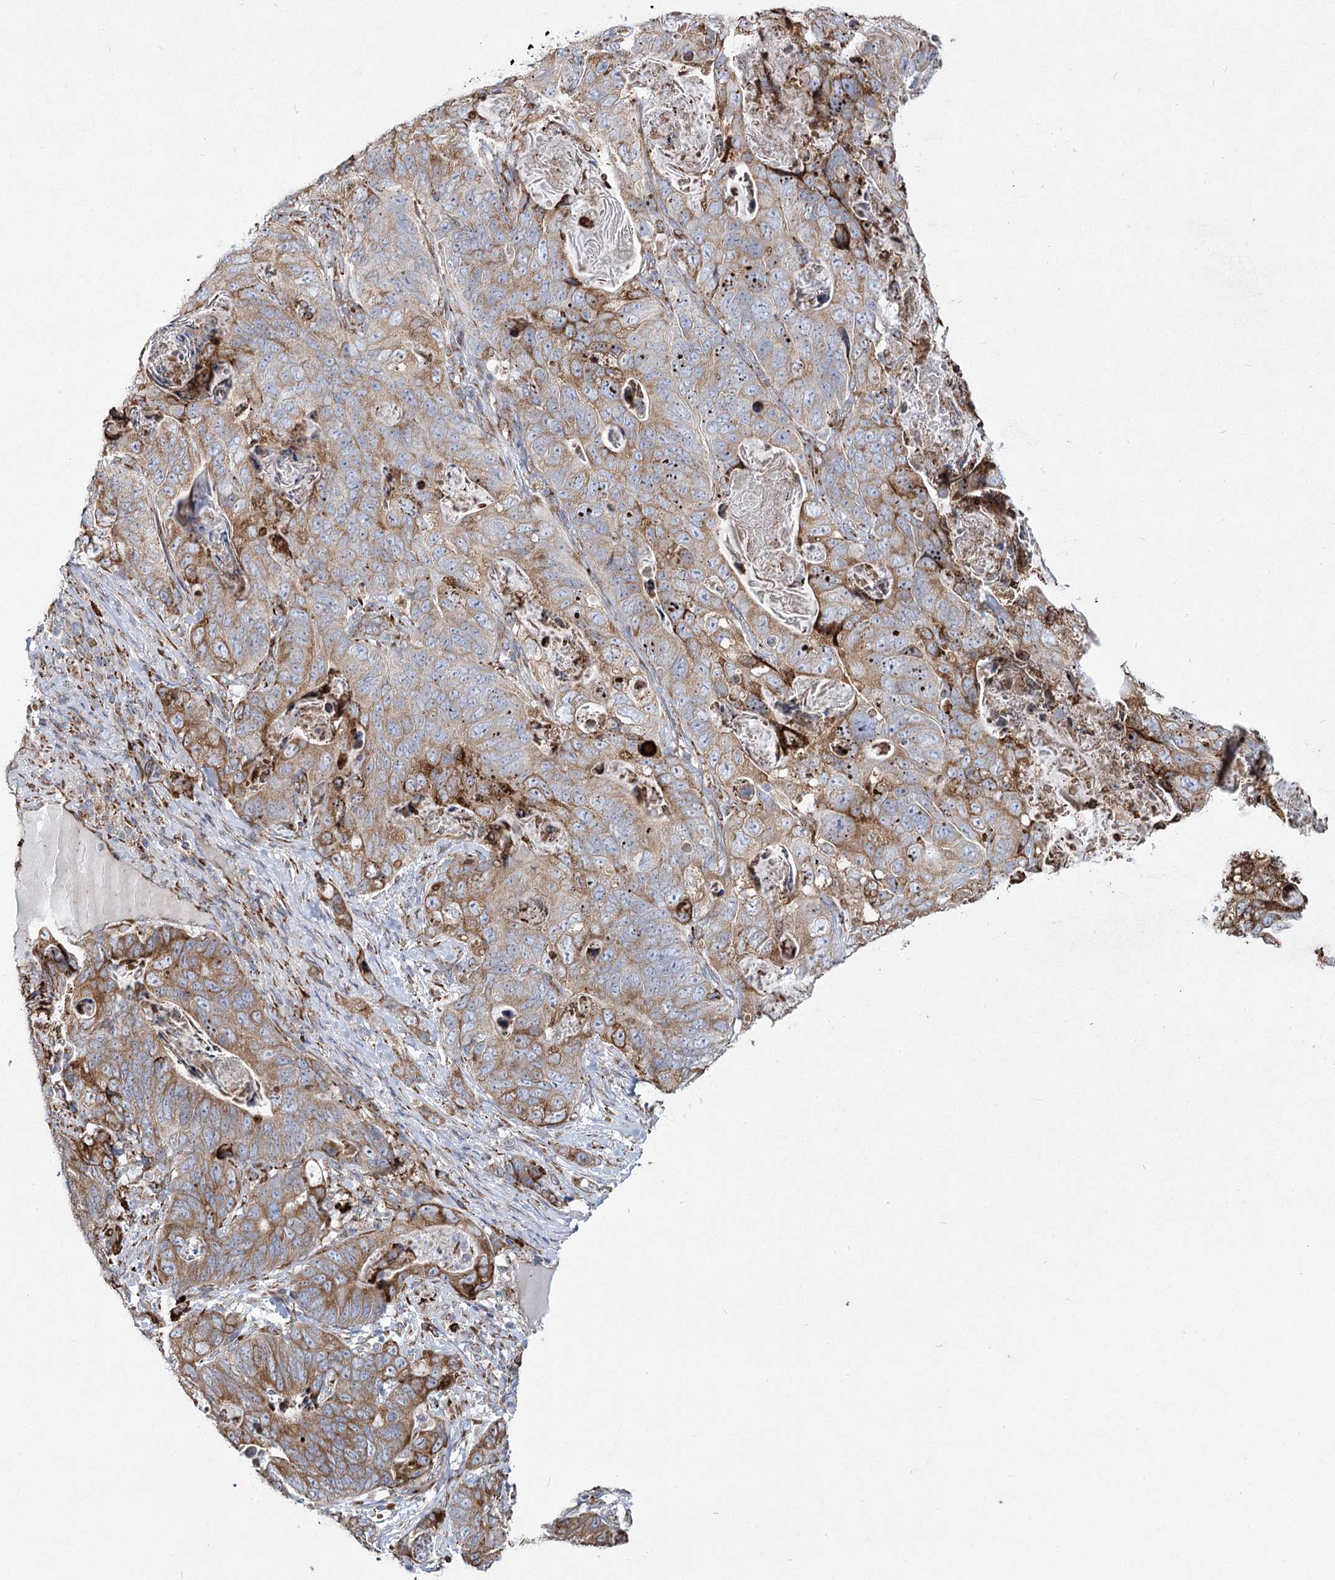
{"staining": {"intensity": "moderate", "quantity": ">75%", "location": "cytoplasmic/membranous"}, "tissue": "stomach cancer", "cell_type": "Tumor cells", "image_type": "cancer", "snomed": [{"axis": "morphology", "description": "Normal tissue, NOS"}, {"axis": "morphology", "description": "Adenocarcinoma, NOS"}, {"axis": "topography", "description": "Stomach"}], "caption": "Immunohistochemical staining of stomach cancer (adenocarcinoma) demonstrates moderate cytoplasmic/membranous protein staining in approximately >75% of tumor cells. The protein is stained brown, and the nuclei are stained in blue (DAB (3,3'-diaminobenzidine) IHC with brightfield microscopy, high magnification).", "gene": "NHLRC2", "patient": {"sex": "female", "age": 89}}